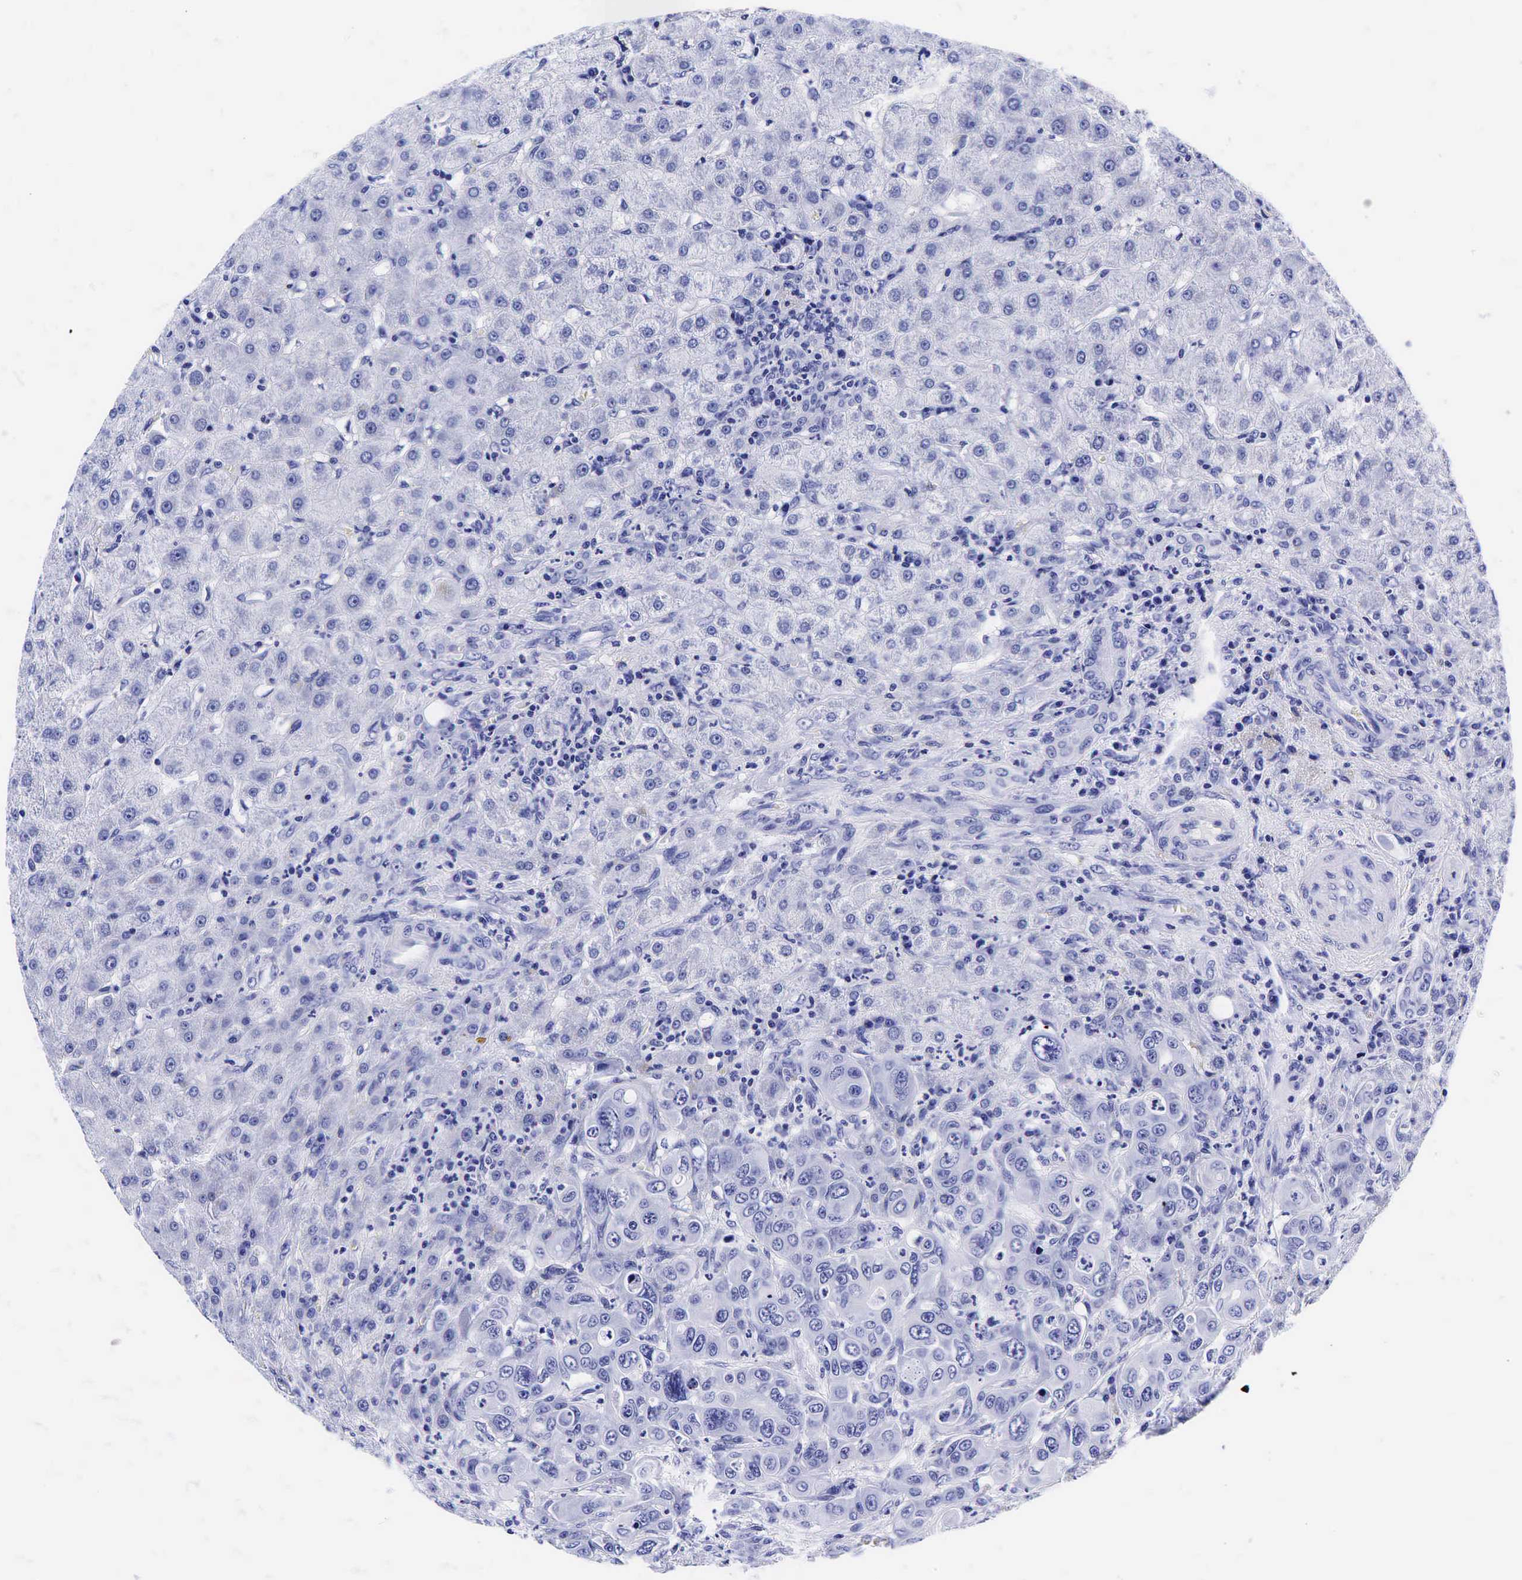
{"staining": {"intensity": "negative", "quantity": "none", "location": "none"}, "tissue": "liver", "cell_type": "Cholangiocytes", "image_type": "normal", "snomed": [{"axis": "morphology", "description": "Normal tissue, NOS"}, {"axis": "topography", "description": "Liver"}], "caption": "This is a image of immunohistochemistry (IHC) staining of benign liver, which shows no expression in cholangiocytes.", "gene": "GCG", "patient": {"sex": "female", "age": 79}}